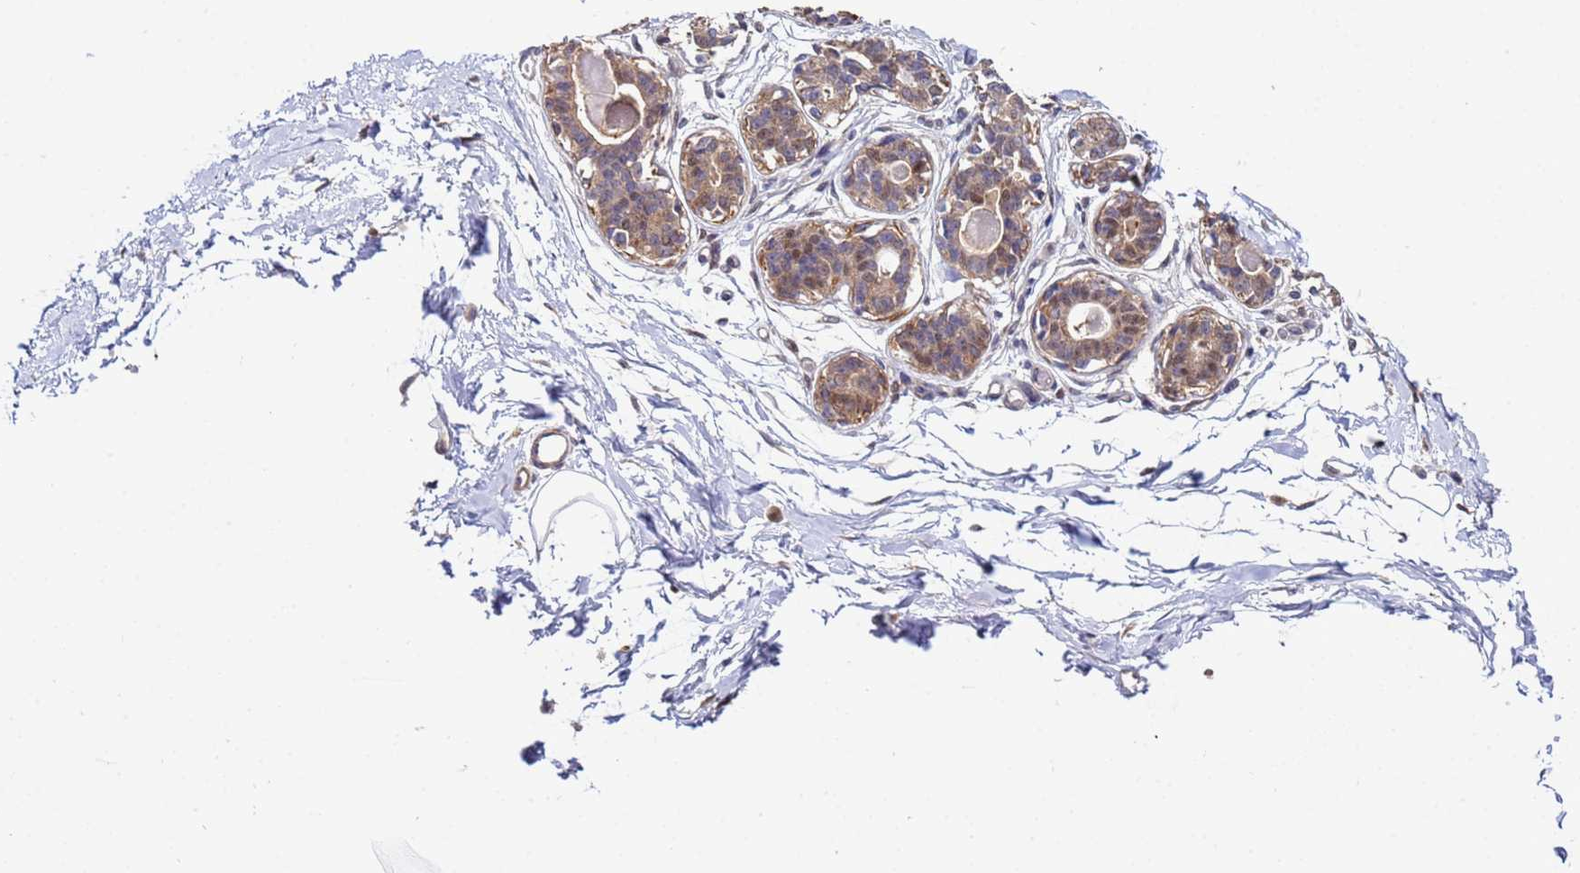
{"staining": {"intensity": "negative", "quantity": "none", "location": "none"}, "tissue": "breast", "cell_type": "Adipocytes", "image_type": "normal", "snomed": [{"axis": "morphology", "description": "Normal tissue, NOS"}, {"axis": "topography", "description": "Breast"}], "caption": "Immunohistochemistry (IHC) photomicrograph of benign breast: human breast stained with DAB demonstrates no significant protein staining in adipocytes.", "gene": "NAXE", "patient": {"sex": "female", "age": 45}}